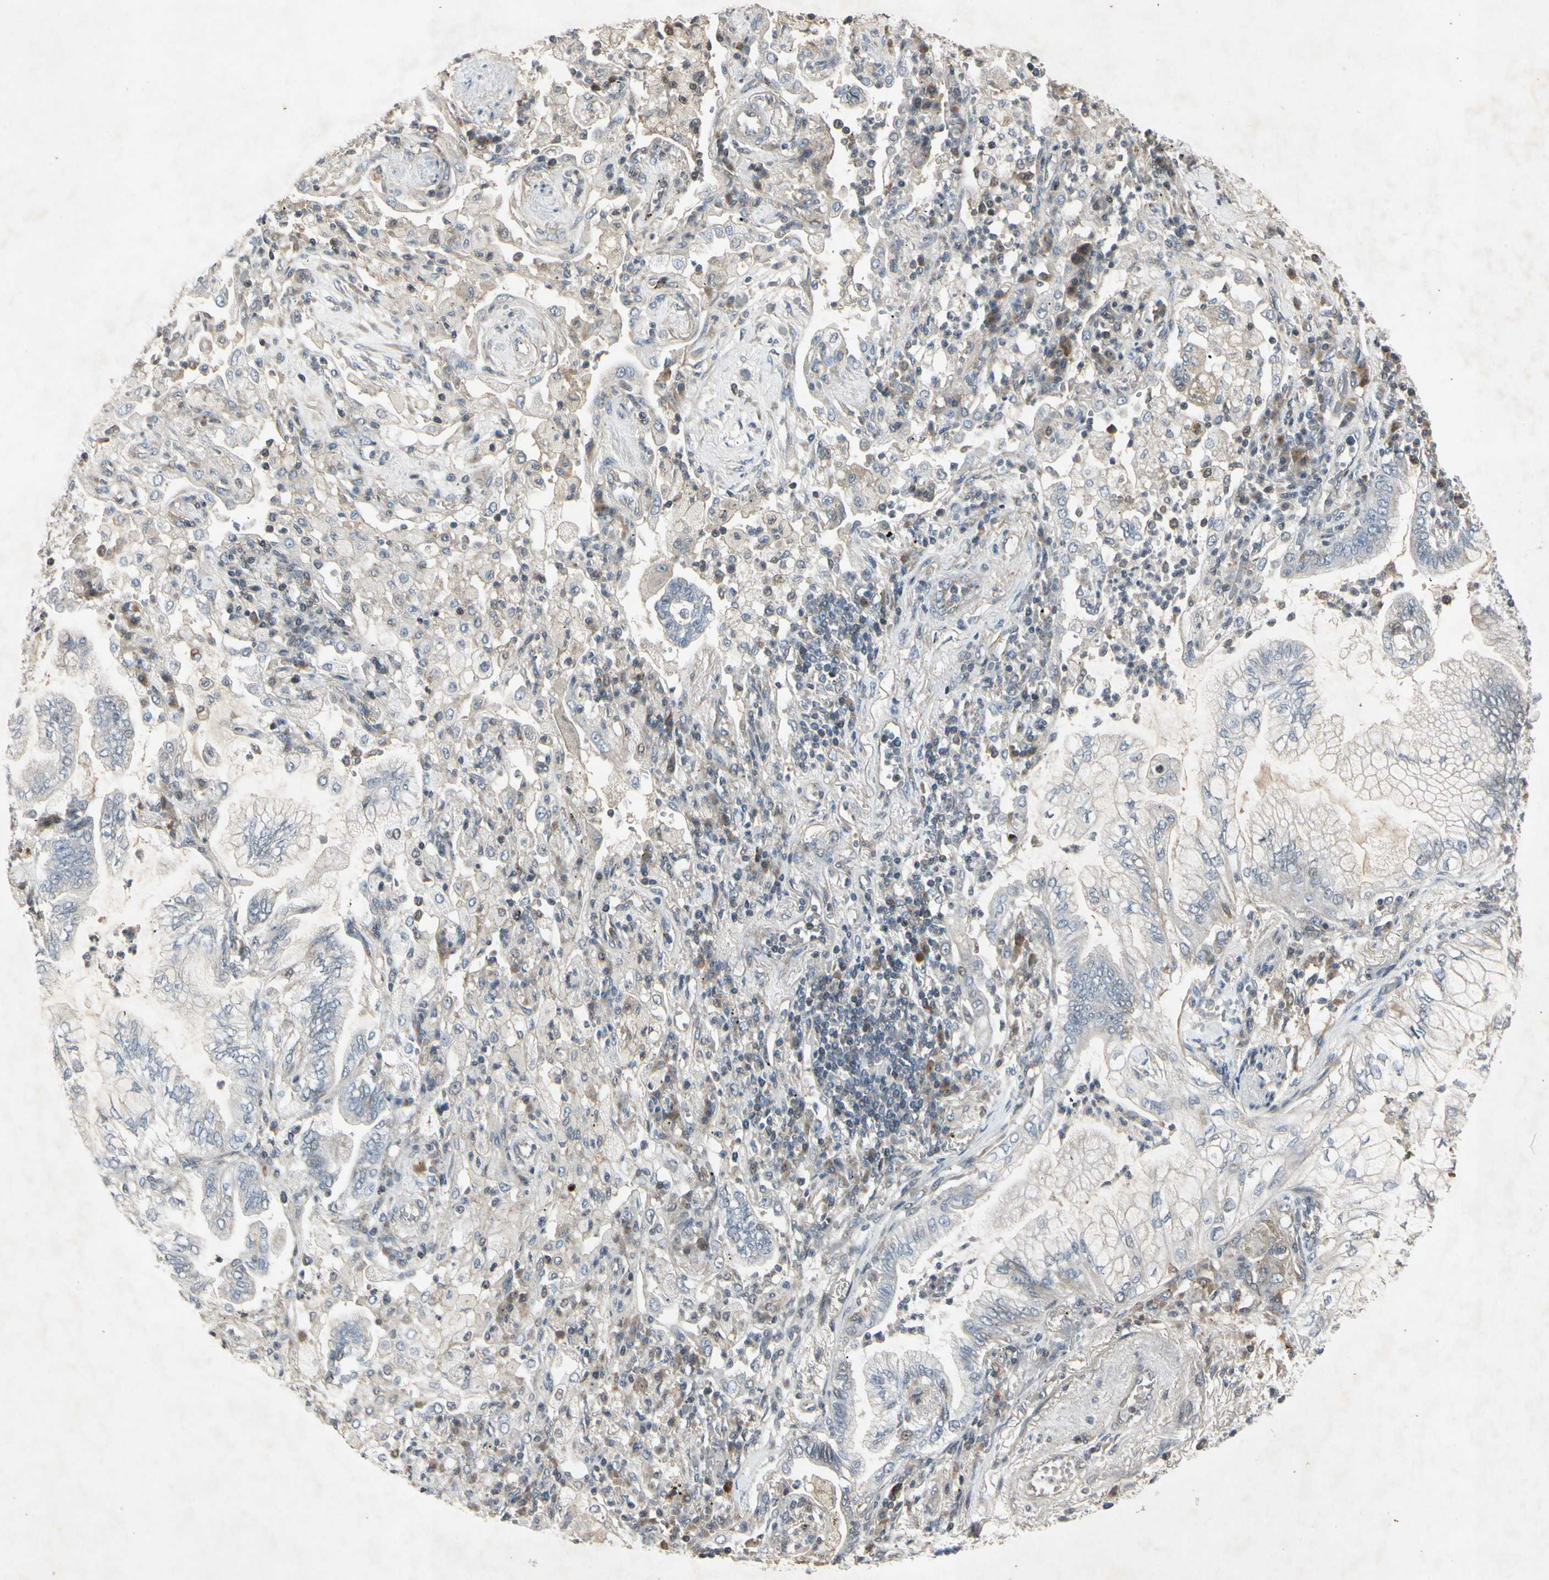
{"staining": {"intensity": "negative", "quantity": "none", "location": "none"}, "tissue": "lung cancer", "cell_type": "Tumor cells", "image_type": "cancer", "snomed": [{"axis": "morphology", "description": "Normal tissue, NOS"}, {"axis": "morphology", "description": "Adenocarcinoma, NOS"}, {"axis": "topography", "description": "Bronchus"}, {"axis": "topography", "description": "Lung"}], "caption": "A high-resolution histopathology image shows immunohistochemistry (IHC) staining of adenocarcinoma (lung), which shows no significant expression in tumor cells.", "gene": "TEK", "patient": {"sex": "female", "age": 70}}